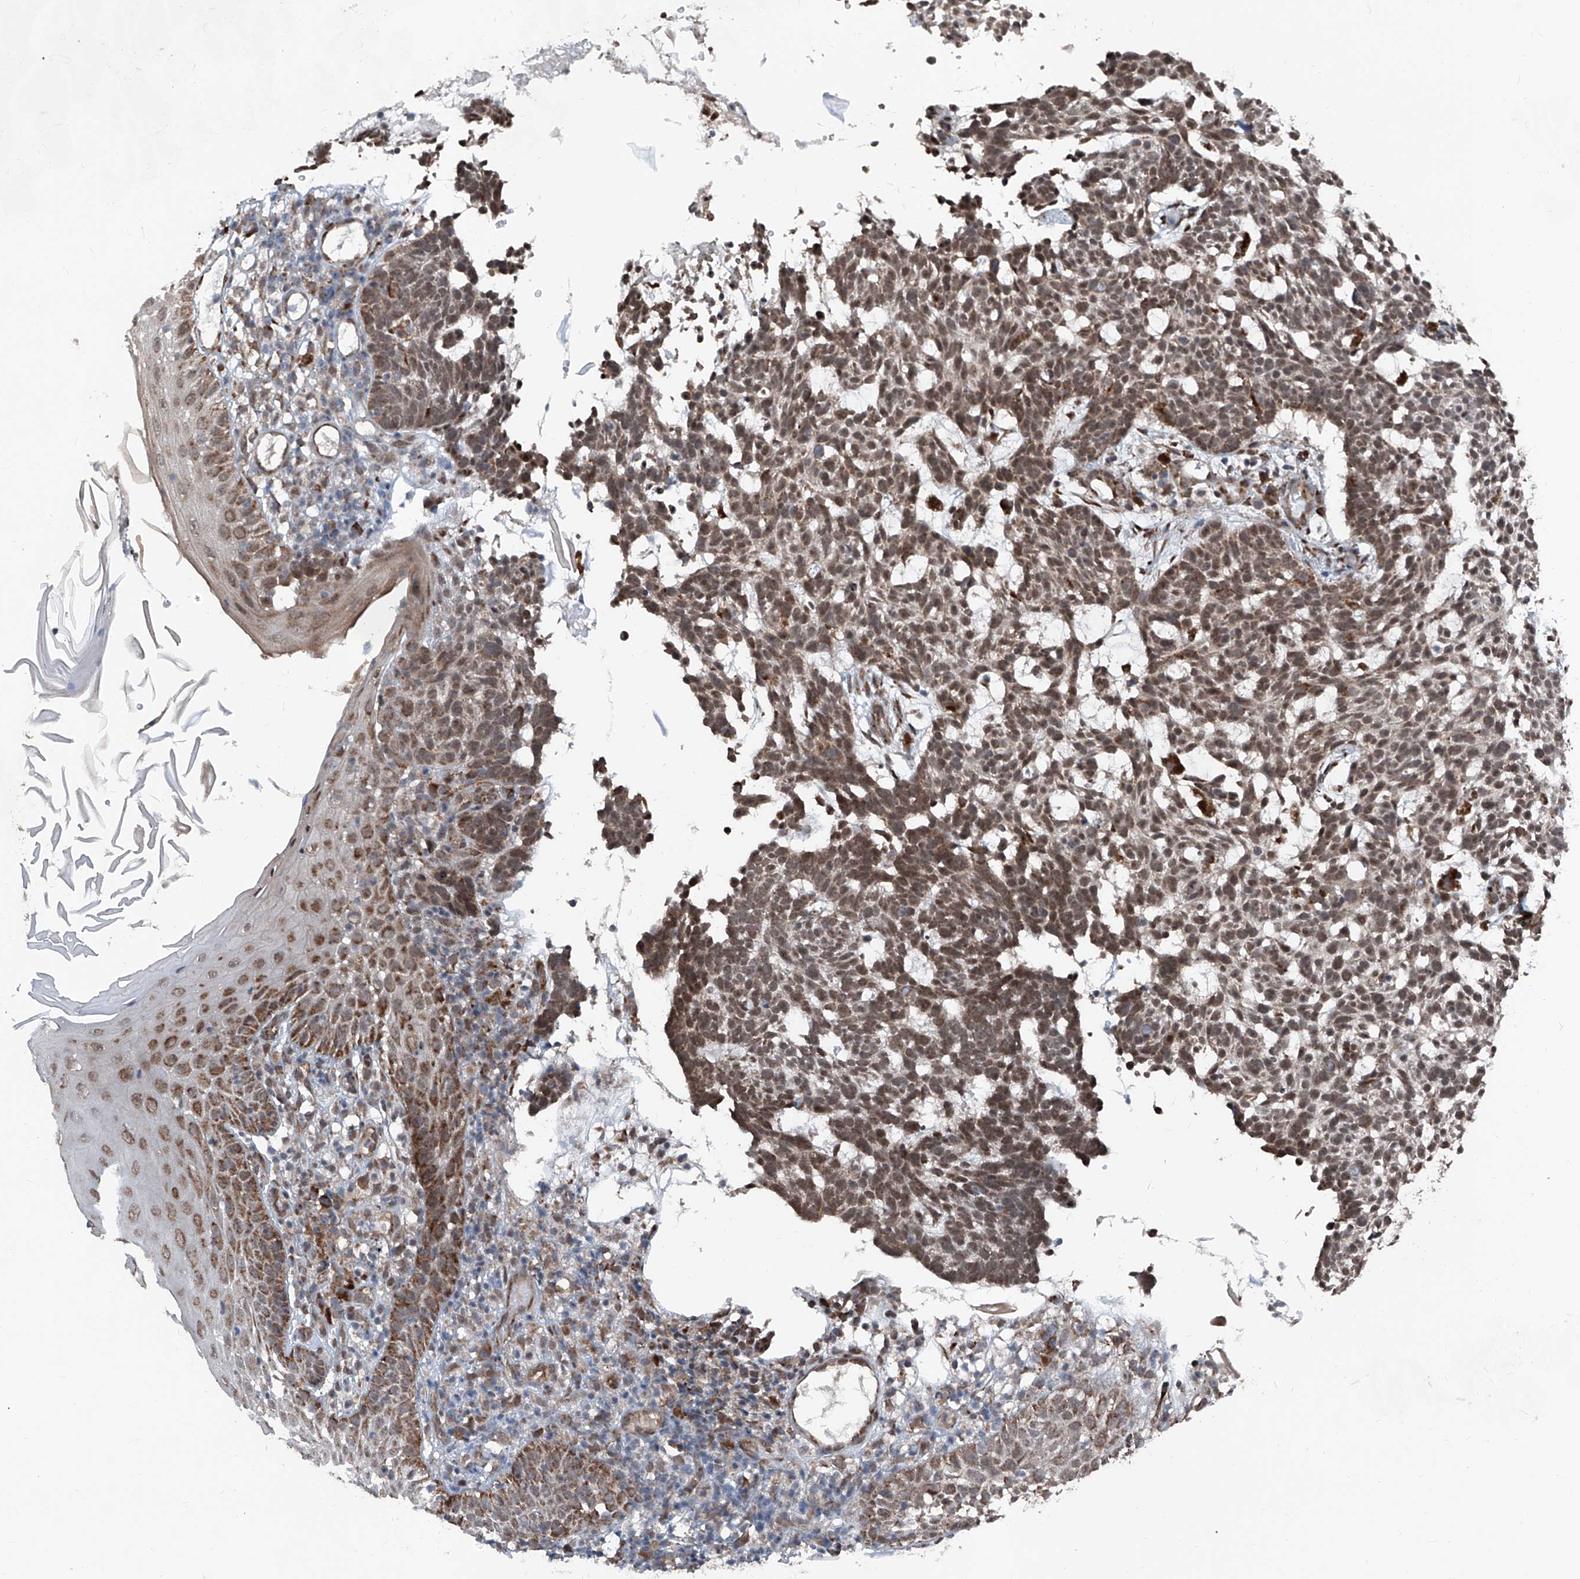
{"staining": {"intensity": "moderate", "quantity": ">75%", "location": "cytoplasmic/membranous,nuclear"}, "tissue": "skin cancer", "cell_type": "Tumor cells", "image_type": "cancer", "snomed": [{"axis": "morphology", "description": "Basal cell carcinoma"}, {"axis": "topography", "description": "Skin"}], "caption": "Immunohistochemical staining of human skin cancer (basal cell carcinoma) exhibits moderate cytoplasmic/membranous and nuclear protein expression in about >75% of tumor cells. The staining was performed using DAB to visualize the protein expression in brown, while the nuclei were stained in blue with hematoxylin (Magnification: 20x).", "gene": "COA7", "patient": {"sex": "male", "age": 85}}